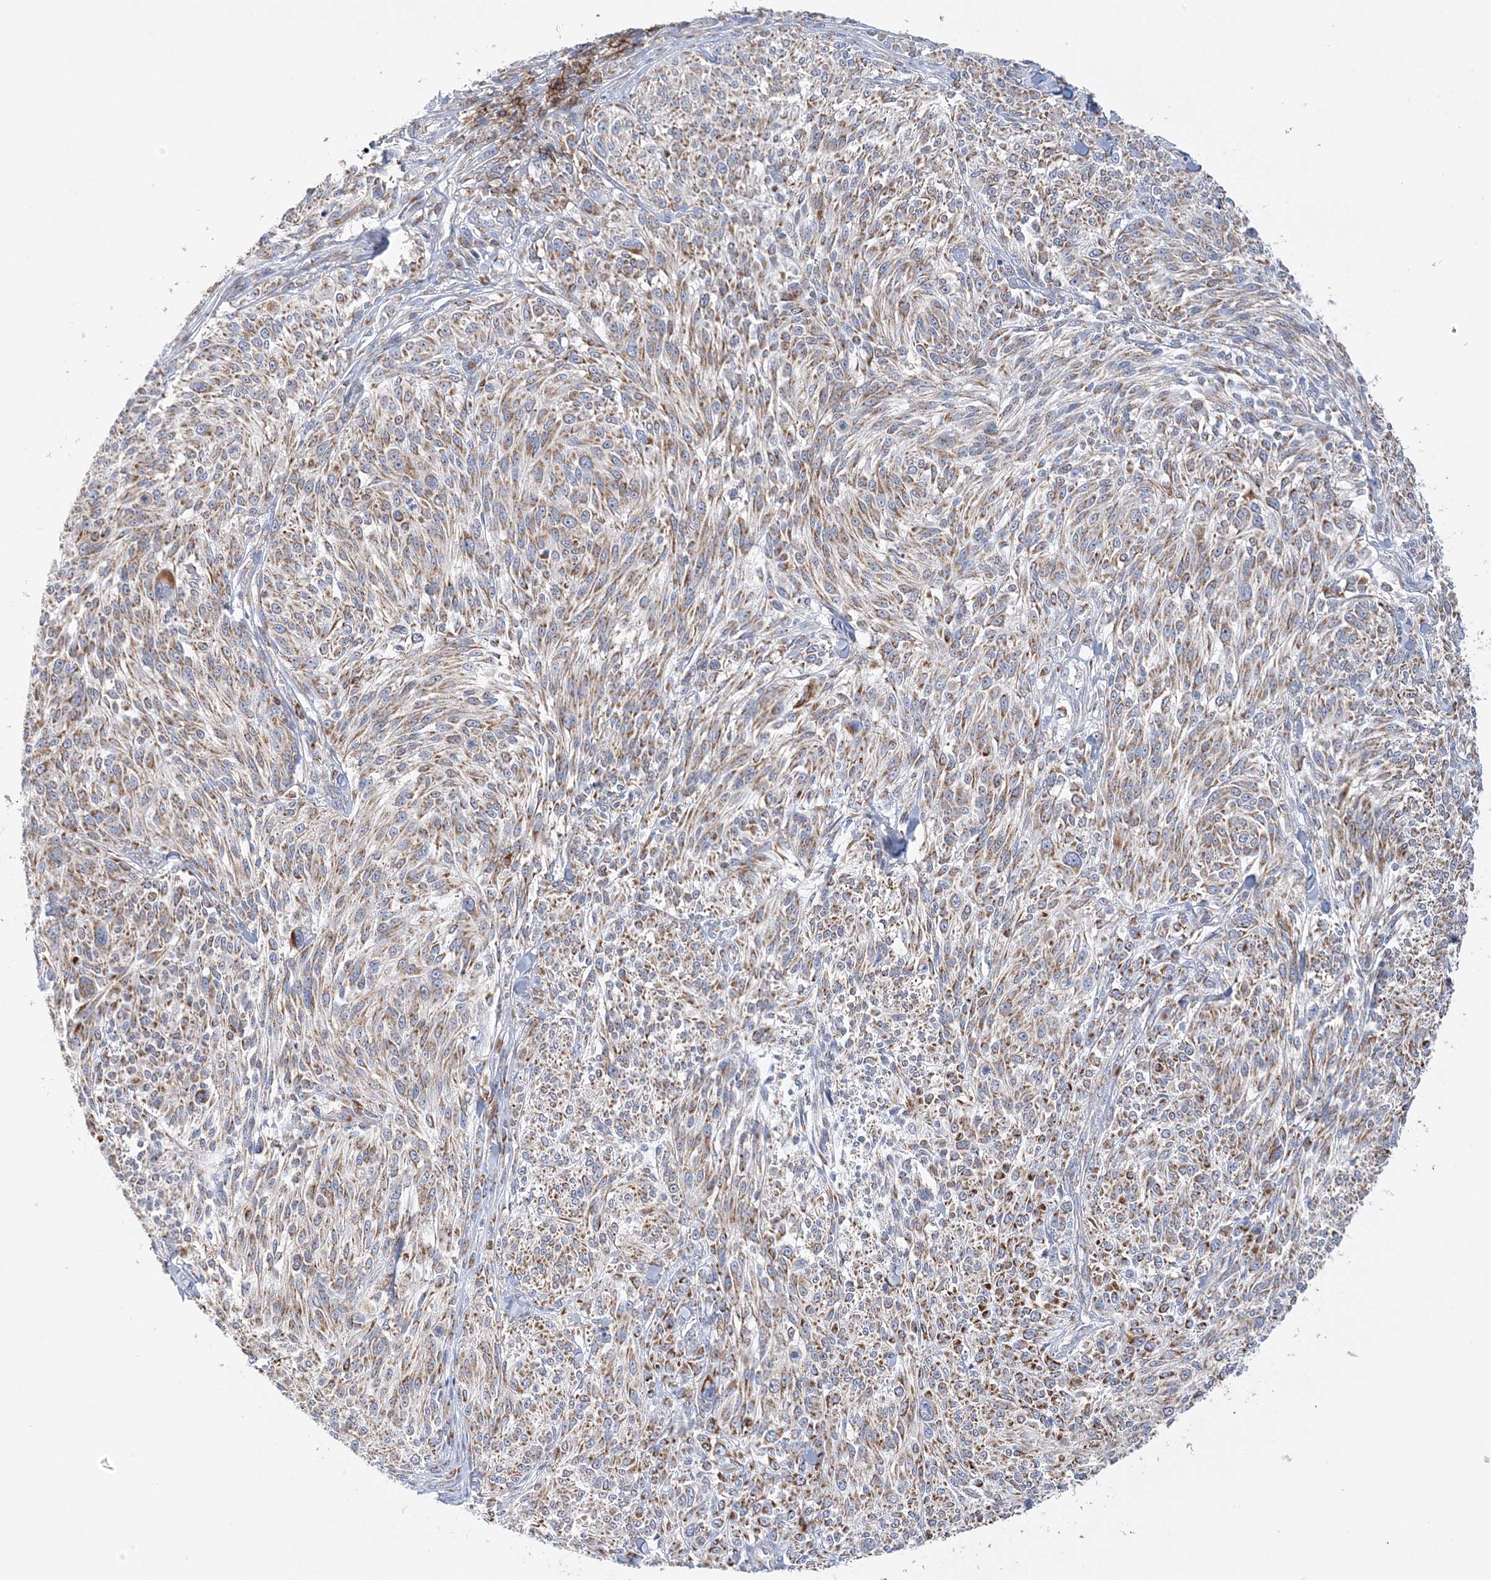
{"staining": {"intensity": "moderate", "quantity": "25%-75%", "location": "cytoplasmic/membranous"}, "tissue": "melanoma", "cell_type": "Tumor cells", "image_type": "cancer", "snomed": [{"axis": "morphology", "description": "Malignant melanoma, NOS"}, {"axis": "topography", "description": "Skin of trunk"}], "caption": "This is a photomicrograph of immunohistochemistry staining of malignant melanoma, which shows moderate expression in the cytoplasmic/membranous of tumor cells.", "gene": "TTC32", "patient": {"sex": "male", "age": 71}}